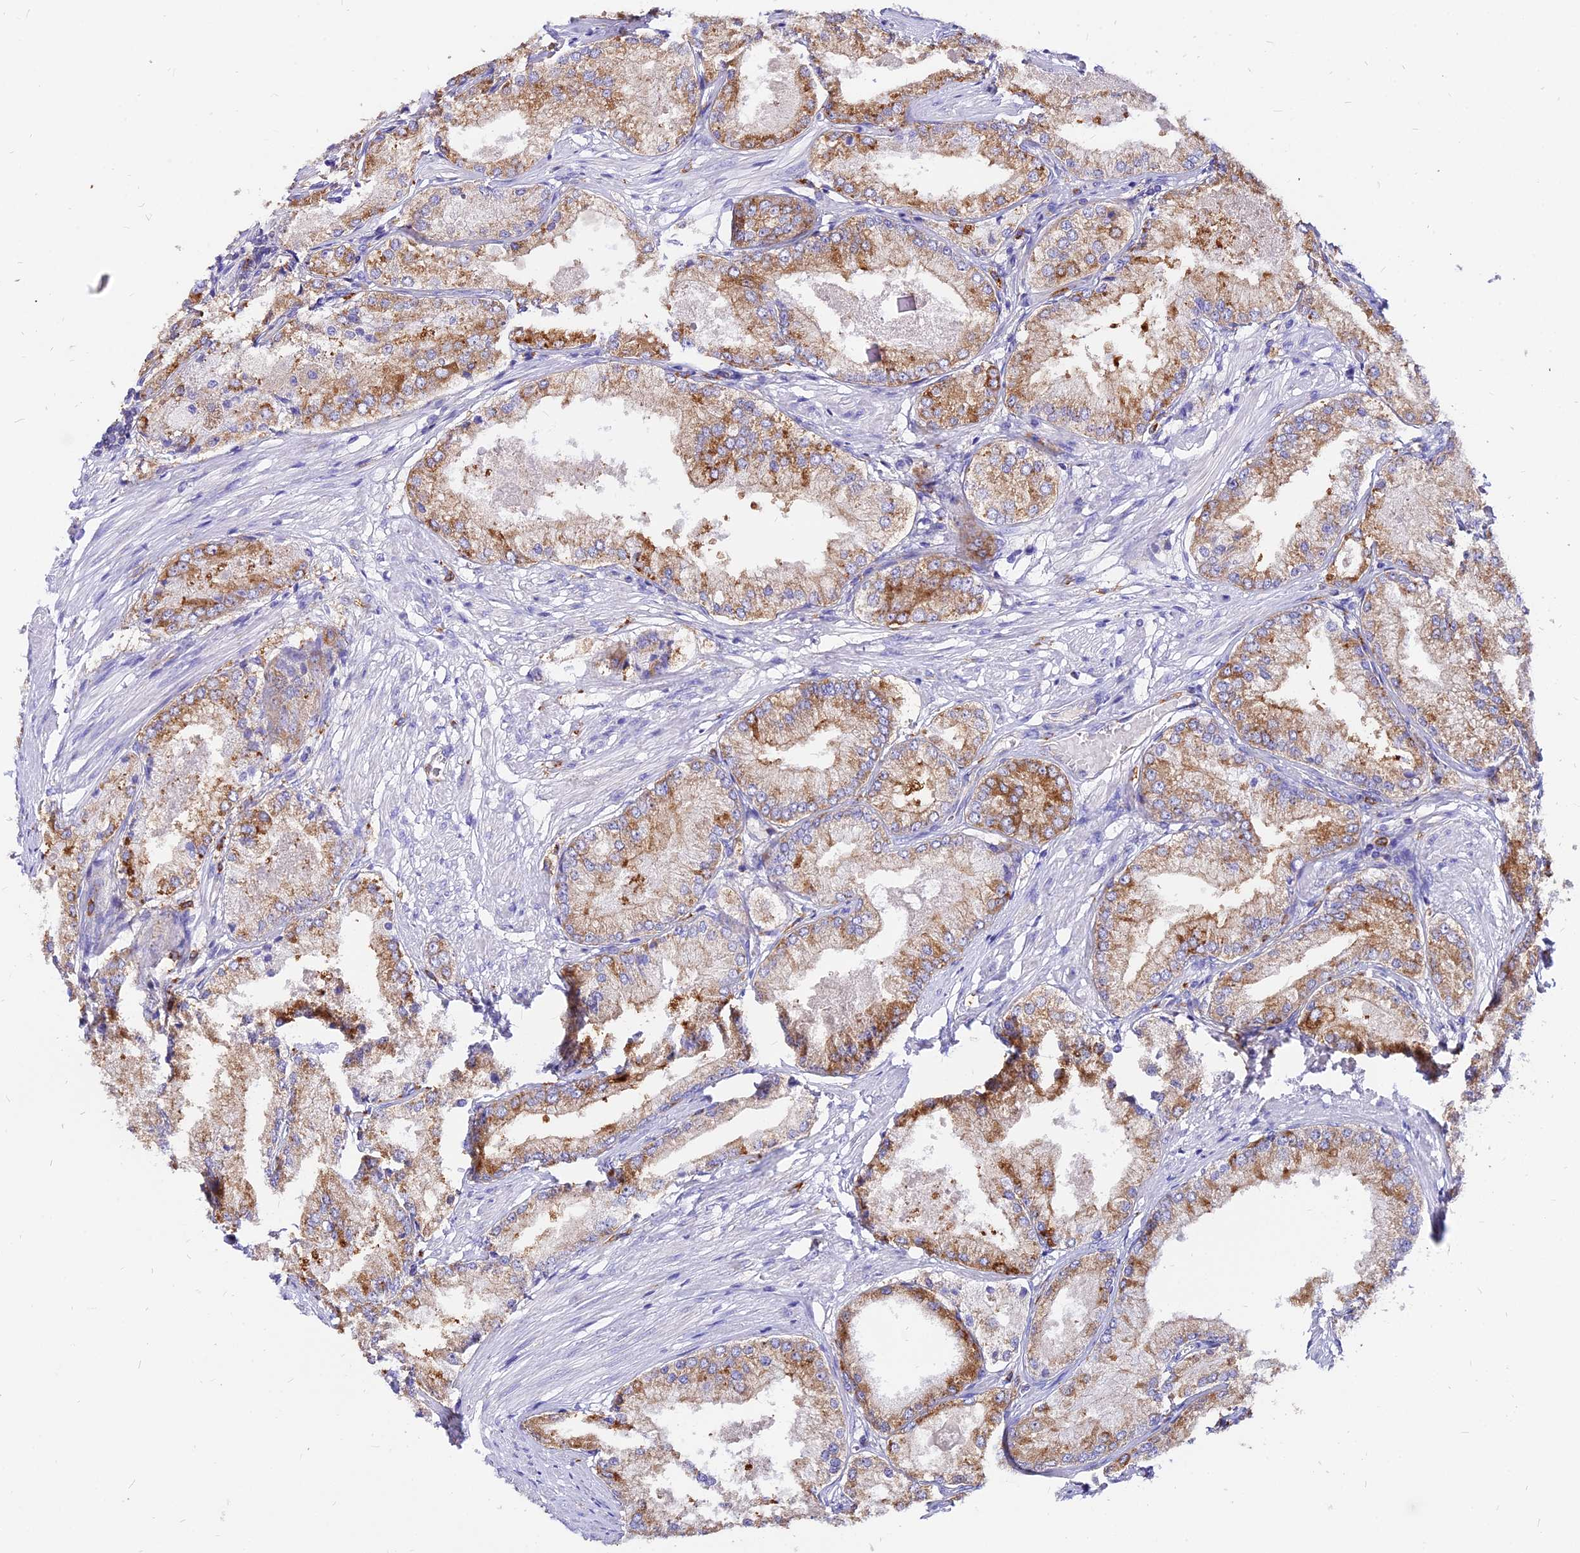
{"staining": {"intensity": "strong", "quantity": "25%-75%", "location": "cytoplasmic/membranous"}, "tissue": "prostate cancer", "cell_type": "Tumor cells", "image_type": "cancer", "snomed": [{"axis": "morphology", "description": "Adenocarcinoma, Low grade"}, {"axis": "topography", "description": "Prostate"}], "caption": "Protein staining shows strong cytoplasmic/membranous staining in approximately 25%-75% of tumor cells in prostate cancer.", "gene": "AGTRAP", "patient": {"sex": "male", "age": 68}}